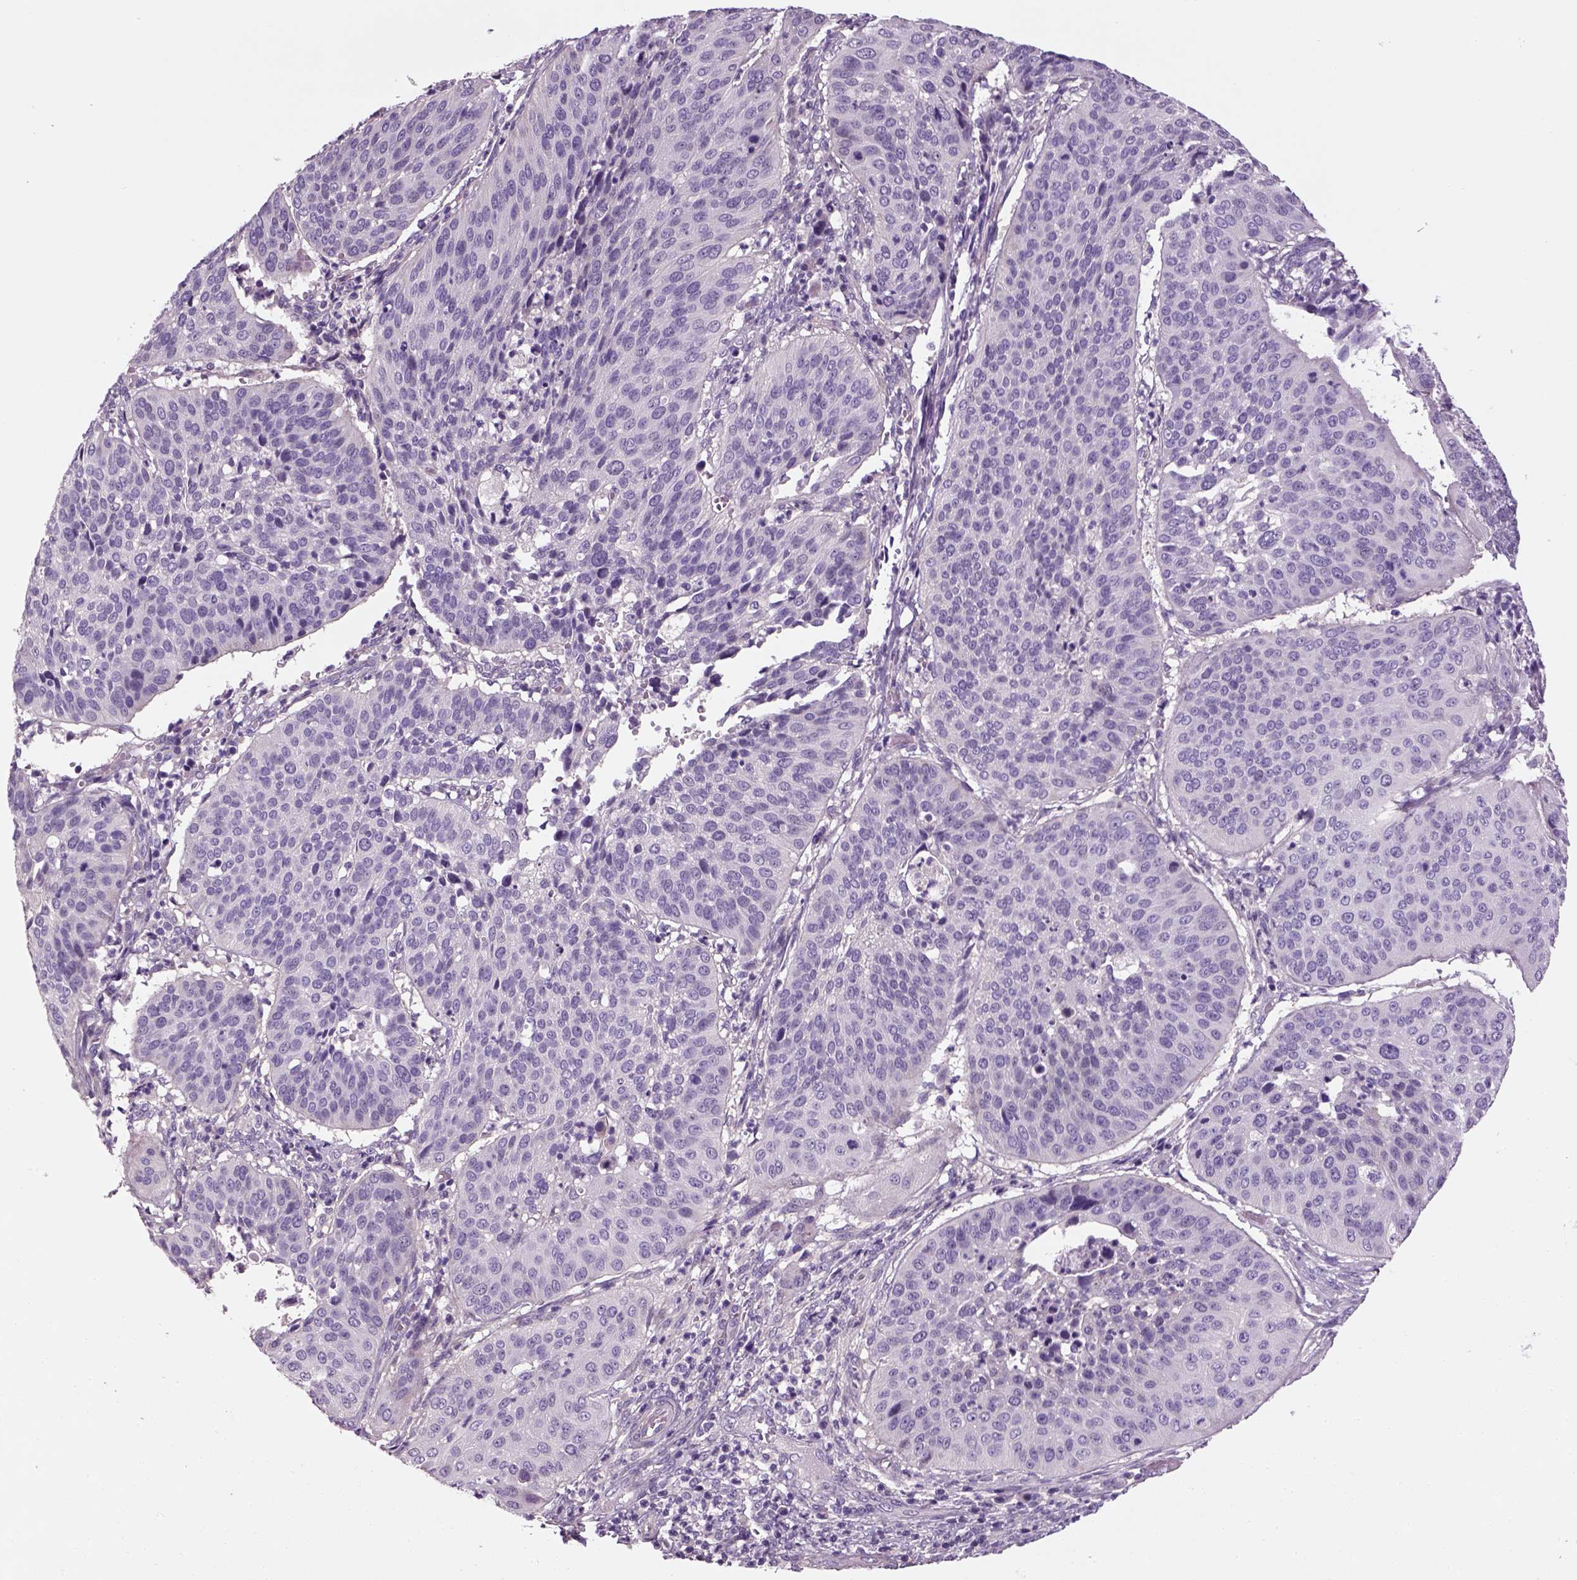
{"staining": {"intensity": "negative", "quantity": "none", "location": "none"}, "tissue": "cervical cancer", "cell_type": "Tumor cells", "image_type": "cancer", "snomed": [{"axis": "morphology", "description": "Normal tissue, NOS"}, {"axis": "morphology", "description": "Squamous cell carcinoma, NOS"}, {"axis": "topography", "description": "Cervix"}], "caption": "This is an IHC micrograph of human cervical cancer. There is no expression in tumor cells.", "gene": "ELOVL3", "patient": {"sex": "female", "age": 39}}